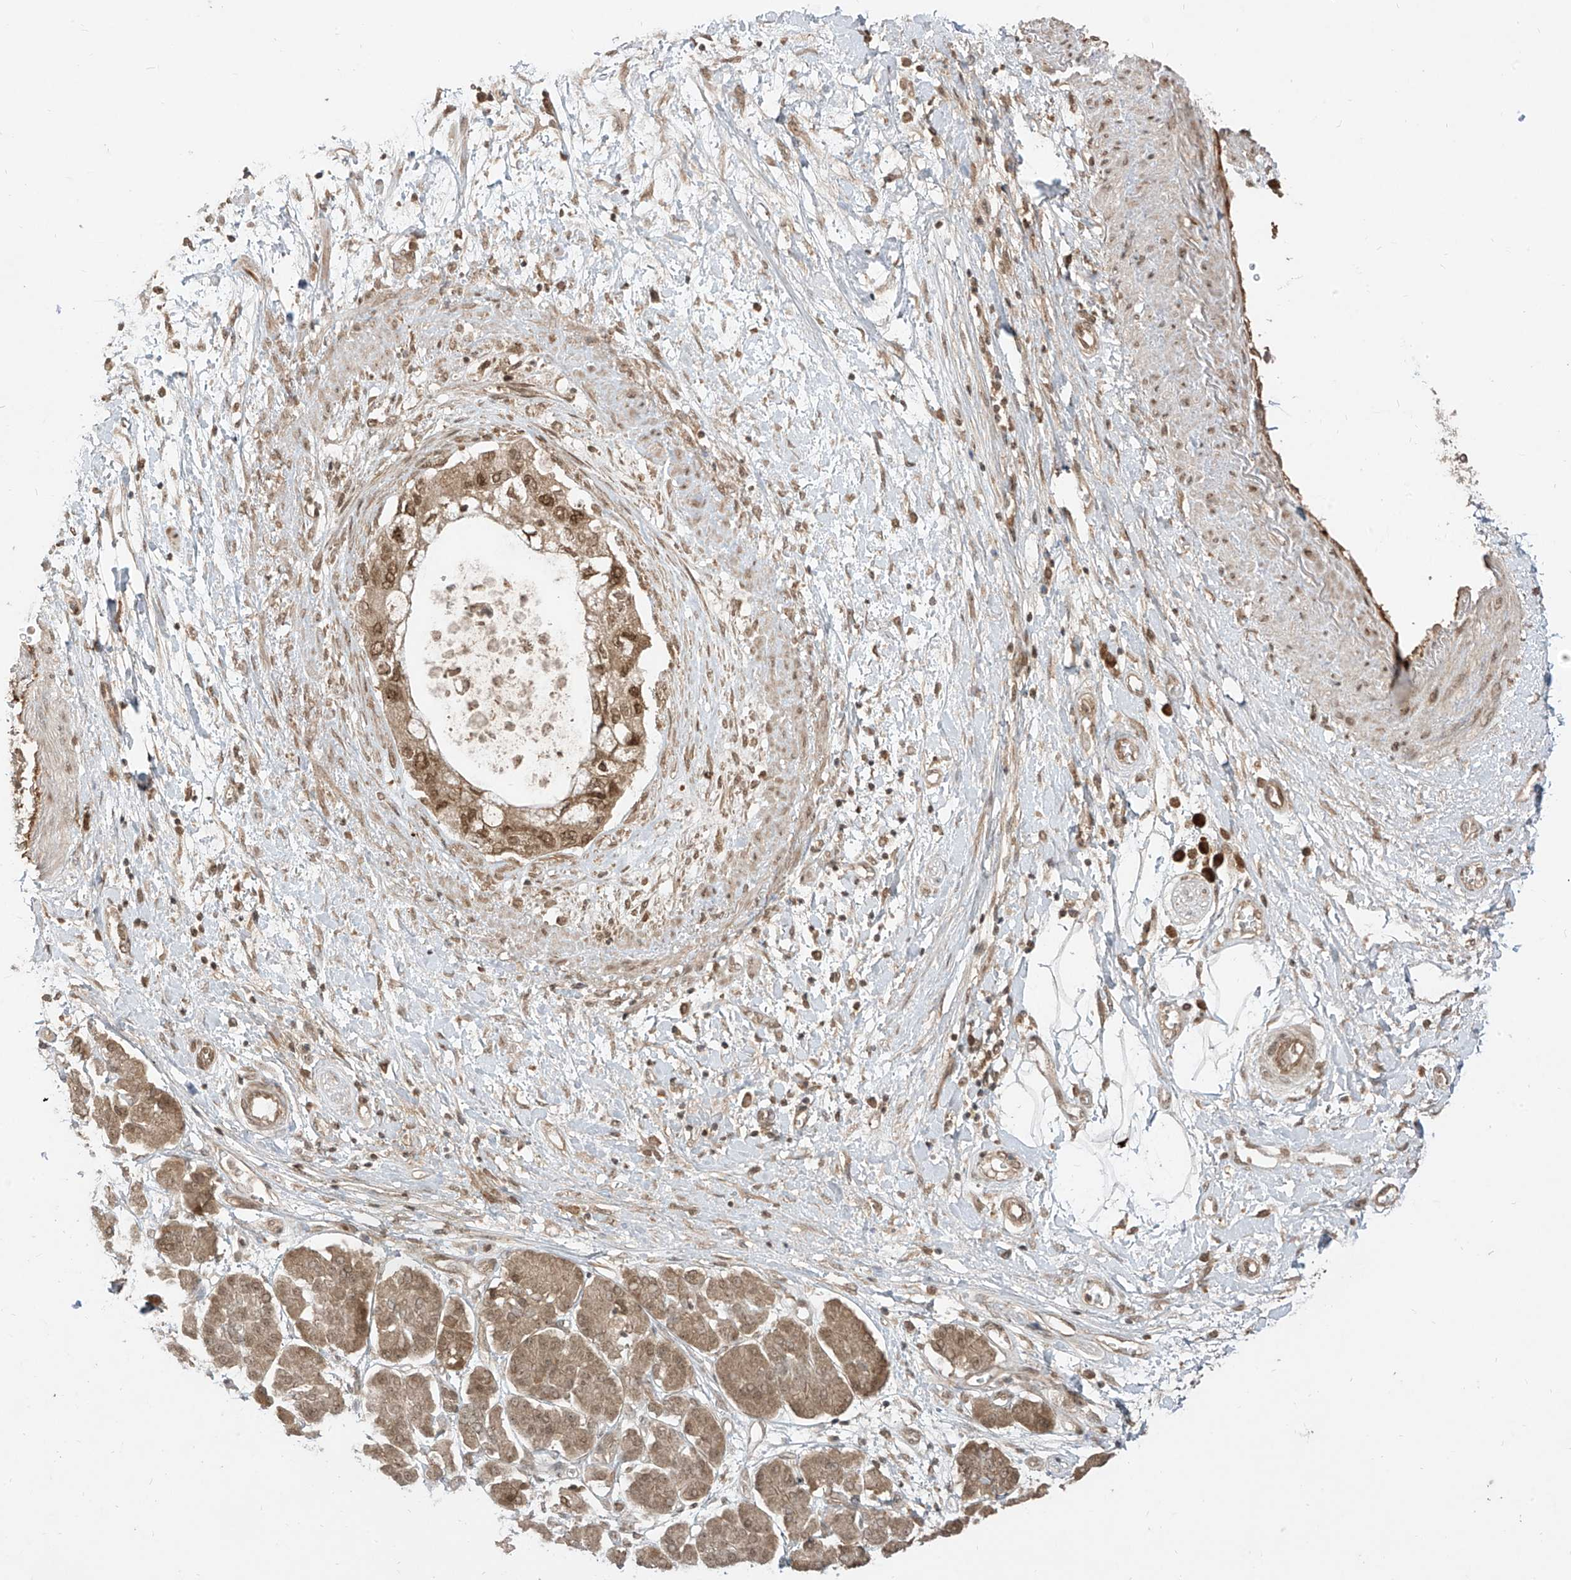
{"staining": {"intensity": "moderate", "quantity": ">75%", "location": "nuclear"}, "tissue": "pancreatic cancer", "cell_type": "Tumor cells", "image_type": "cancer", "snomed": [{"axis": "morphology", "description": "Adenocarcinoma, NOS"}, {"axis": "topography", "description": "Pancreas"}], "caption": "Pancreatic cancer stained with a protein marker reveals moderate staining in tumor cells.", "gene": "LCOR", "patient": {"sex": "female", "age": 73}}